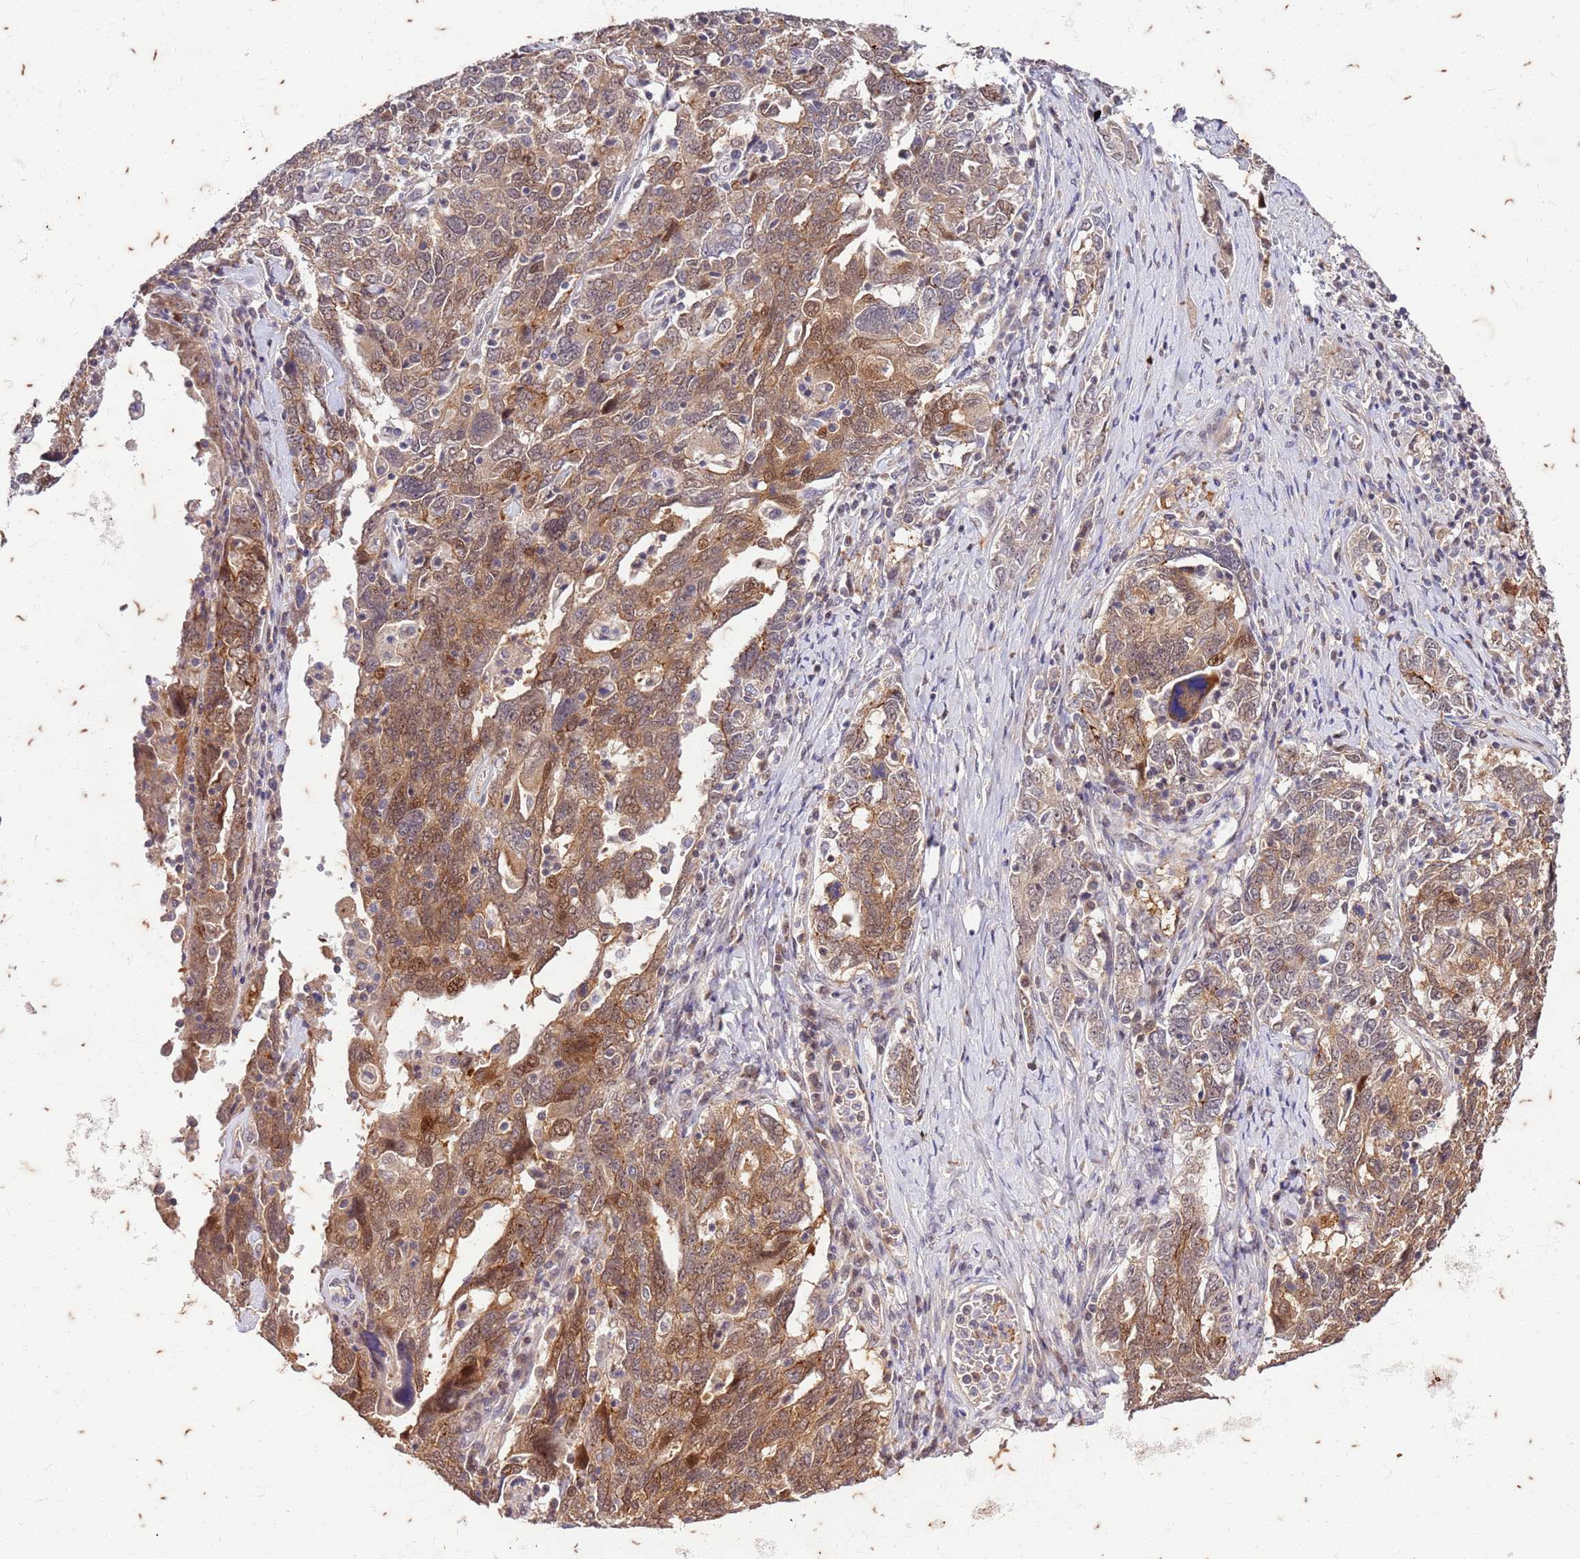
{"staining": {"intensity": "moderate", "quantity": "25%-75%", "location": "cytoplasmic/membranous,nuclear"}, "tissue": "ovarian cancer", "cell_type": "Tumor cells", "image_type": "cancer", "snomed": [{"axis": "morphology", "description": "Carcinoma, endometroid"}, {"axis": "topography", "description": "Ovary"}], "caption": "Ovarian endometroid carcinoma stained with a protein marker demonstrates moderate staining in tumor cells.", "gene": "RAPGEF3", "patient": {"sex": "female", "age": 62}}